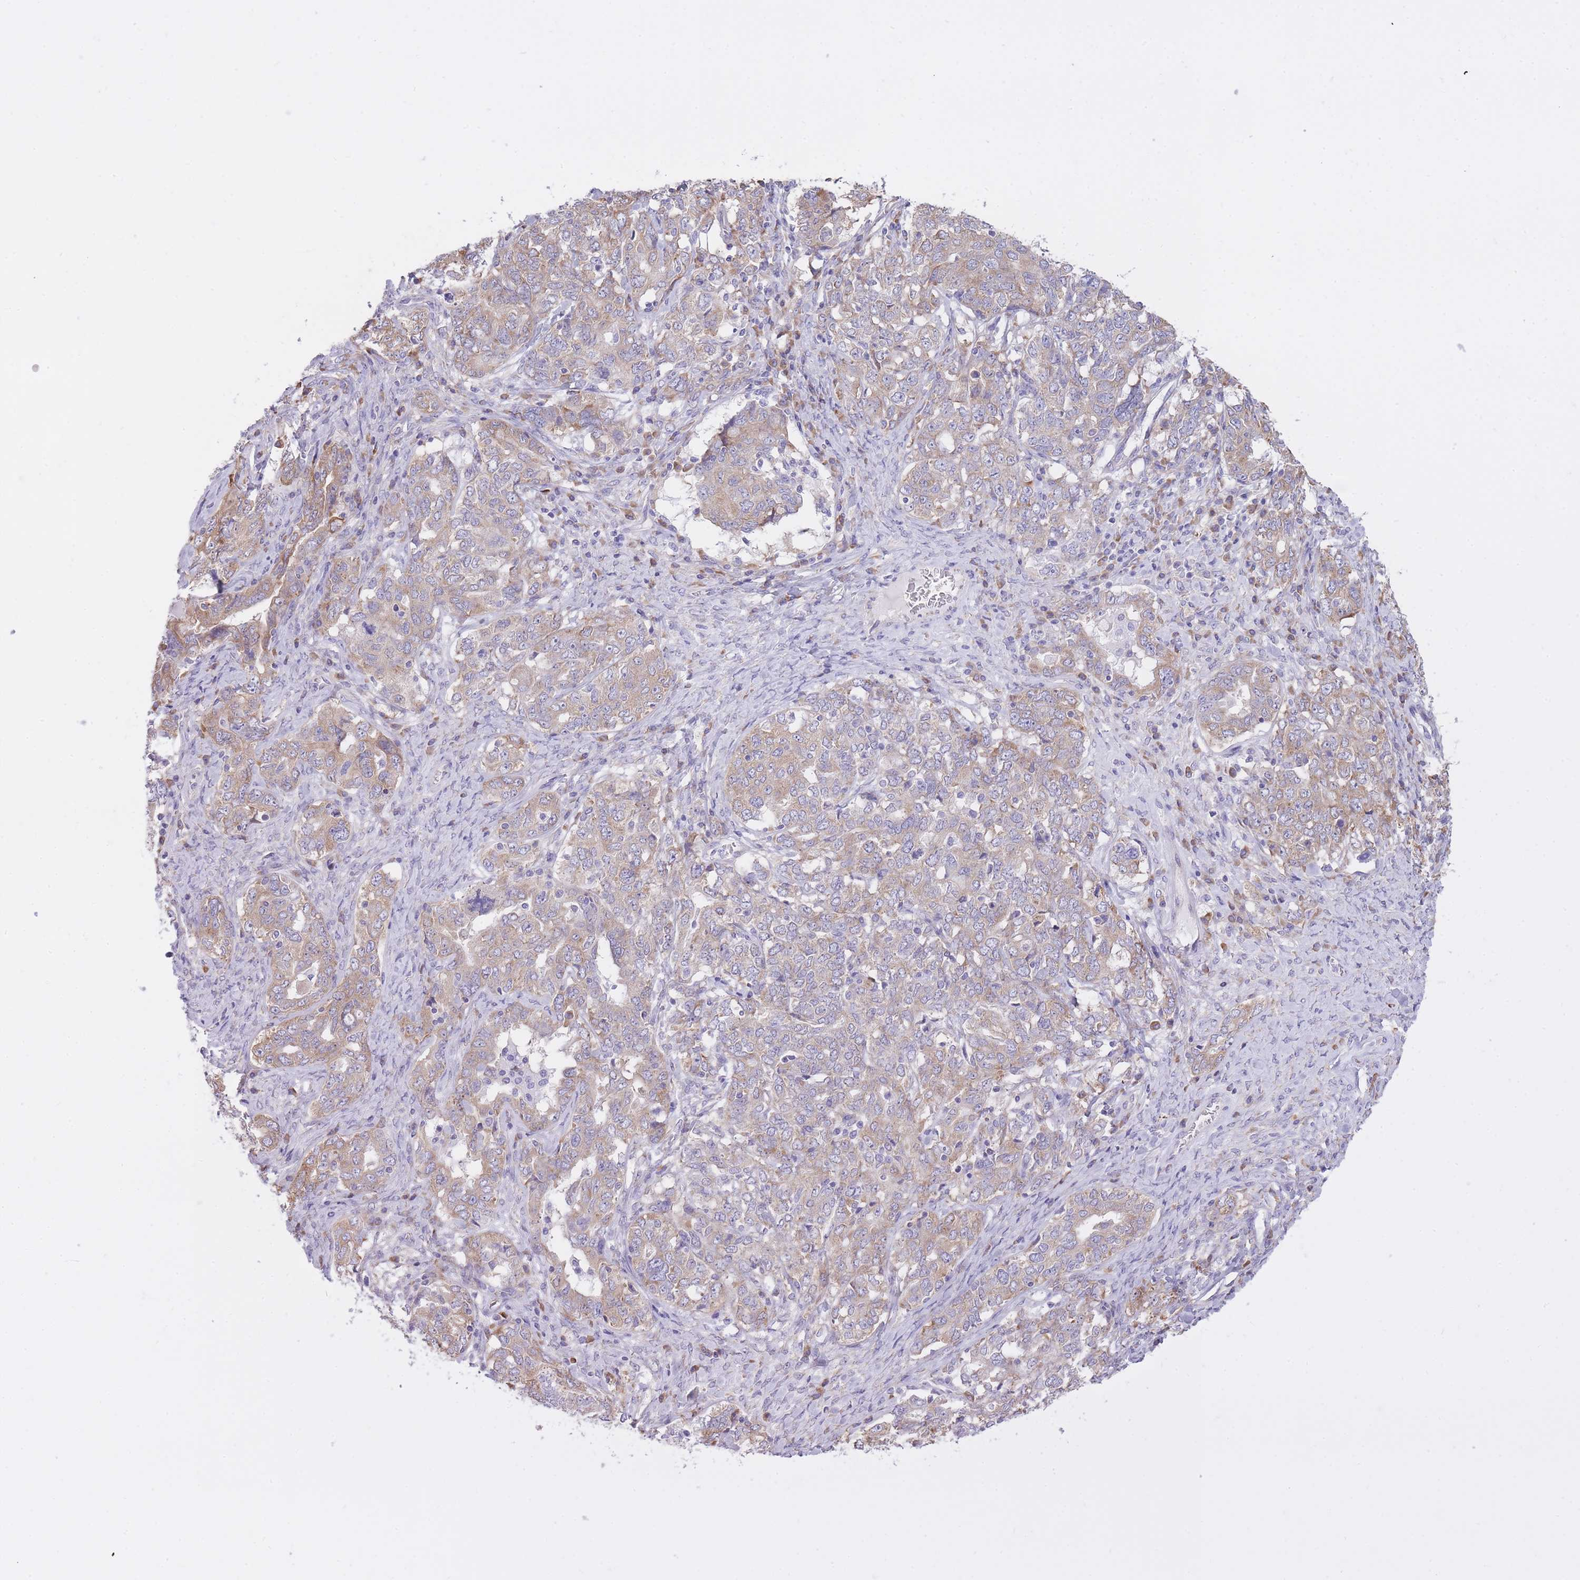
{"staining": {"intensity": "moderate", "quantity": "25%-75%", "location": "cytoplasmic/membranous"}, "tissue": "ovarian cancer", "cell_type": "Tumor cells", "image_type": "cancer", "snomed": [{"axis": "morphology", "description": "Carcinoma, endometroid"}, {"axis": "topography", "description": "Ovary"}], "caption": "DAB (3,3'-diaminobenzidine) immunohistochemical staining of ovarian cancer (endometroid carcinoma) demonstrates moderate cytoplasmic/membranous protein staining in approximately 25%-75% of tumor cells.", "gene": "ZNF501", "patient": {"sex": "female", "age": 62}}